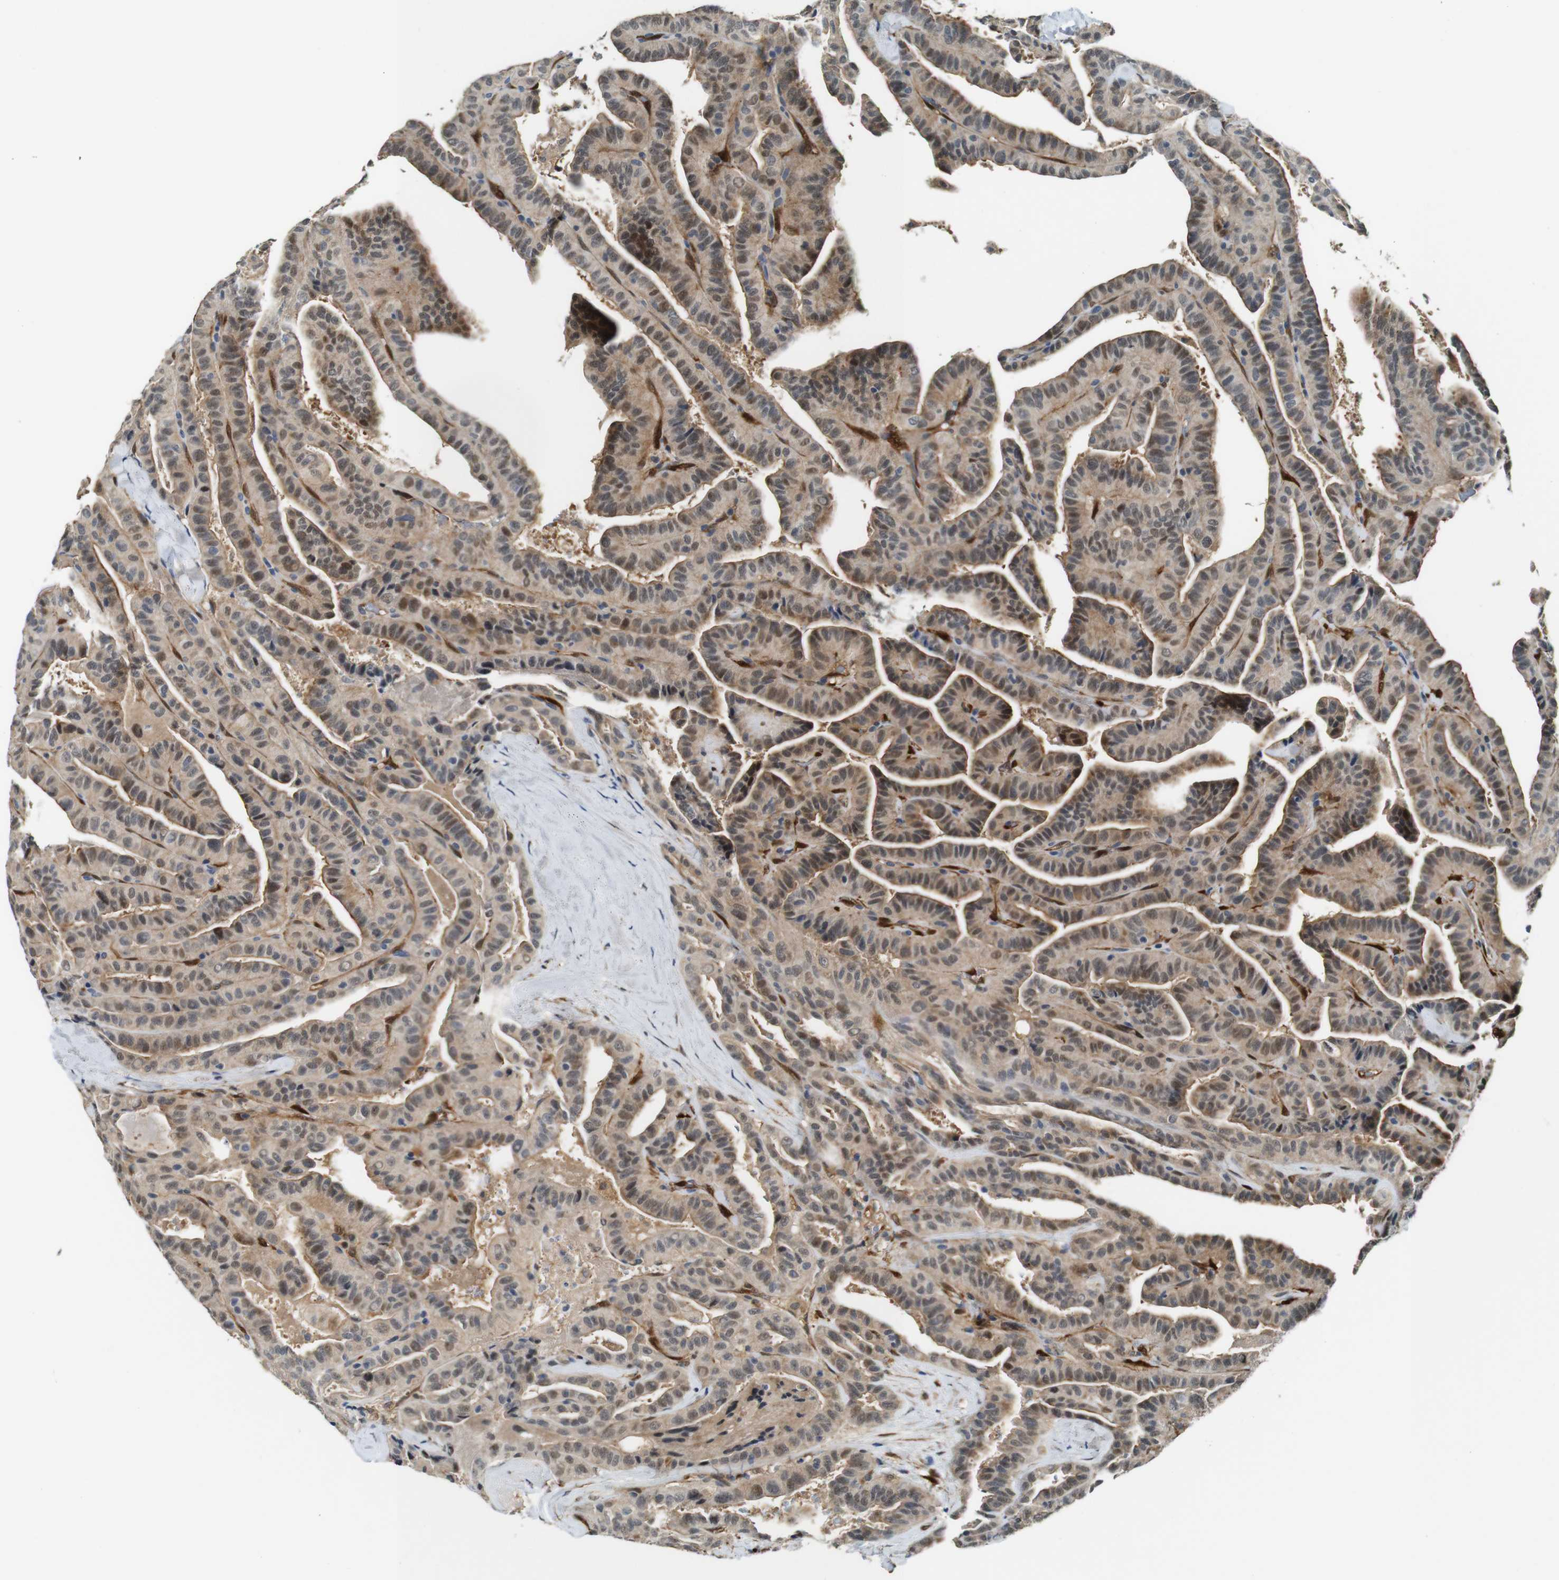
{"staining": {"intensity": "weak", "quantity": ">75%", "location": "cytoplasmic/membranous,nuclear"}, "tissue": "thyroid cancer", "cell_type": "Tumor cells", "image_type": "cancer", "snomed": [{"axis": "morphology", "description": "Papillary adenocarcinoma, NOS"}, {"axis": "topography", "description": "Thyroid gland"}], "caption": "IHC (DAB) staining of human papillary adenocarcinoma (thyroid) shows weak cytoplasmic/membranous and nuclear protein expression in approximately >75% of tumor cells.", "gene": "LXN", "patient": {"sex": "male", "age": 77}}